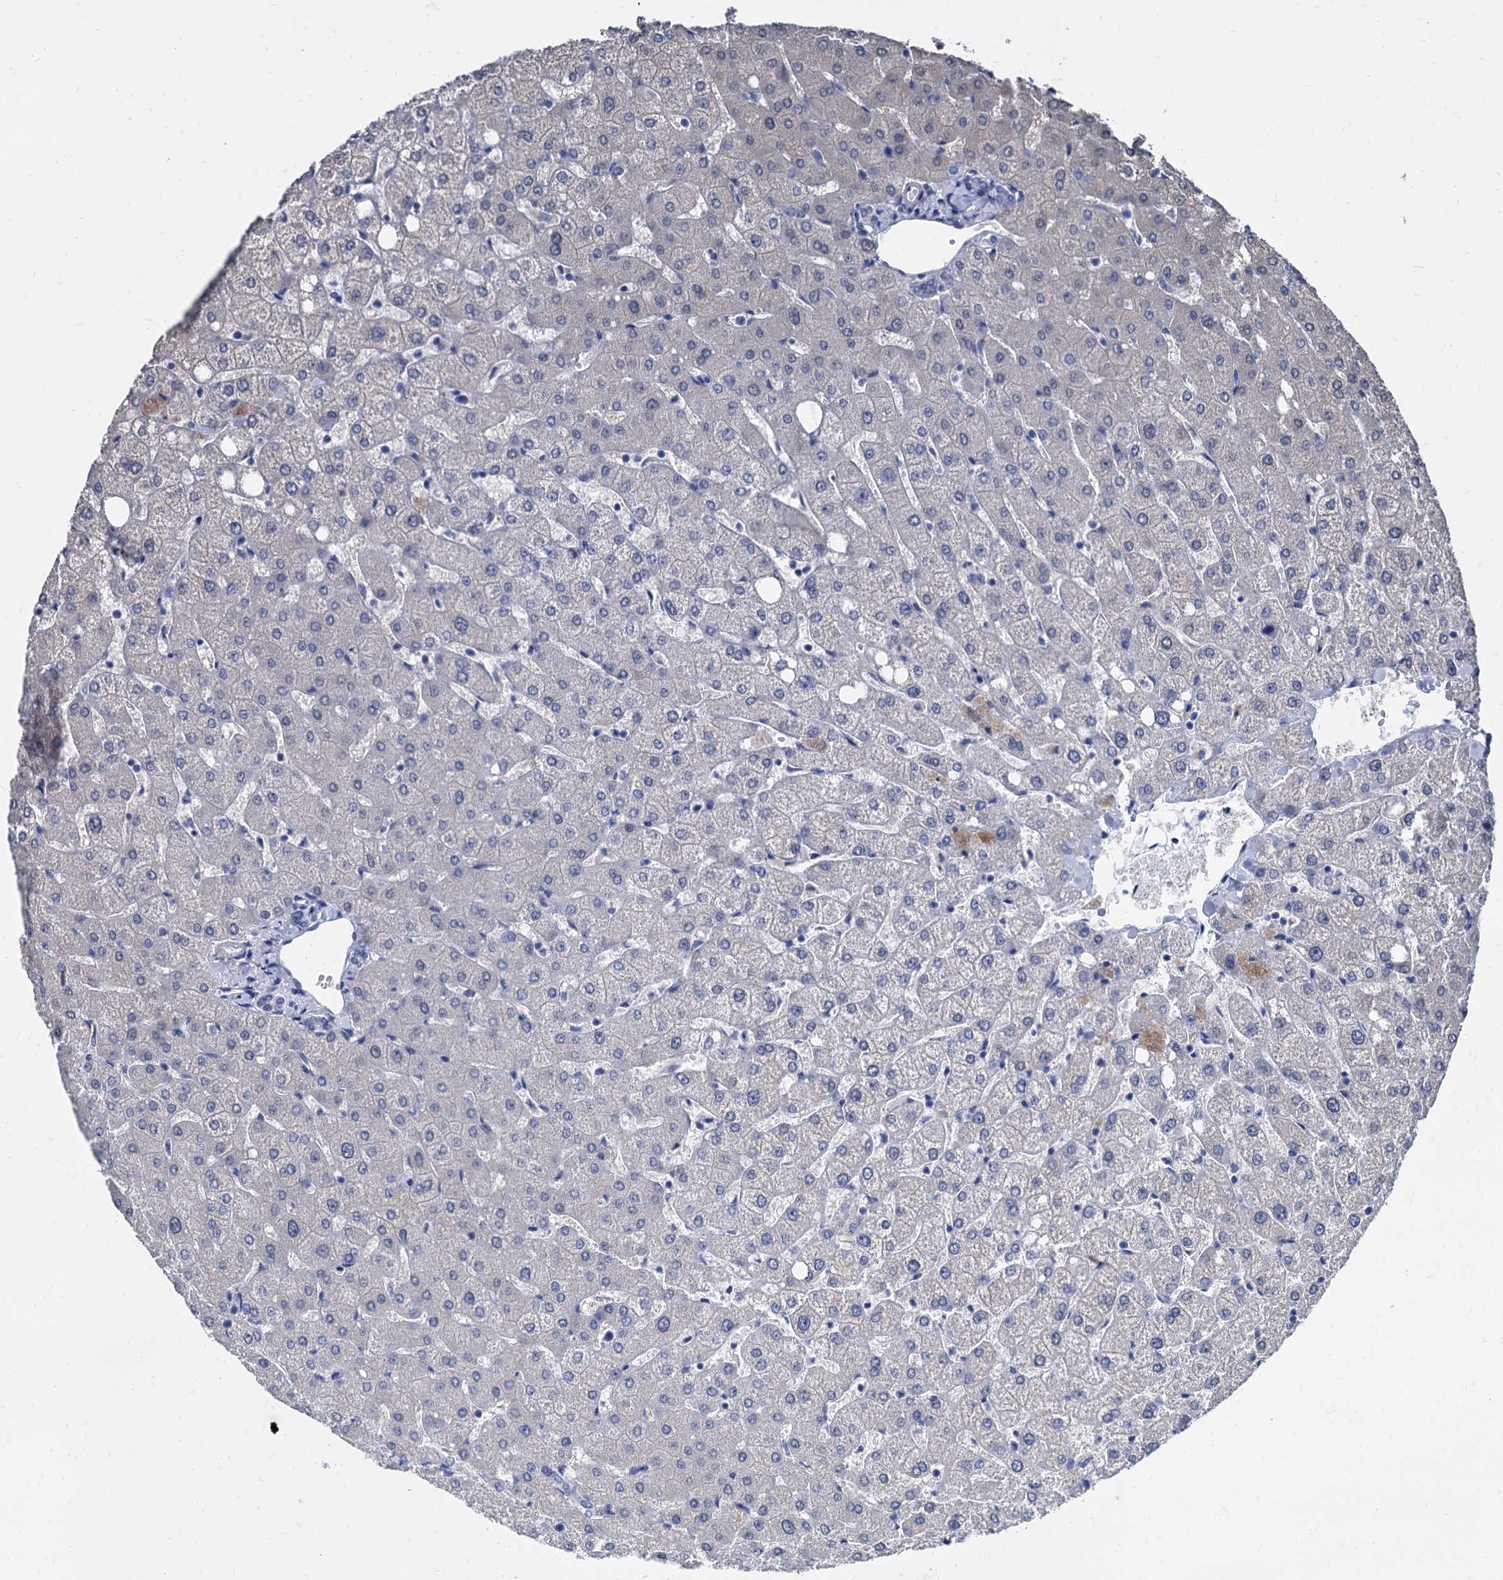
{"staining": {"intensity": "negative", "quantity": "none", "location": "none"}, "tissue": "liver", "cell_type": "Cholangiocytes", "image_type": "normal", "snomed": [{"axis": "morphology", "description": "Normal tissue, NOS"}, {"axis": "topography", "description": "Liver"}], "caption": "This is an immunohistochemistry (IHC) histopathology image of unremarkable human liver. There is no expression in cholangiocytes.", "gene": "FOXR2", "patient": {"sex": "female", "age": 54}}